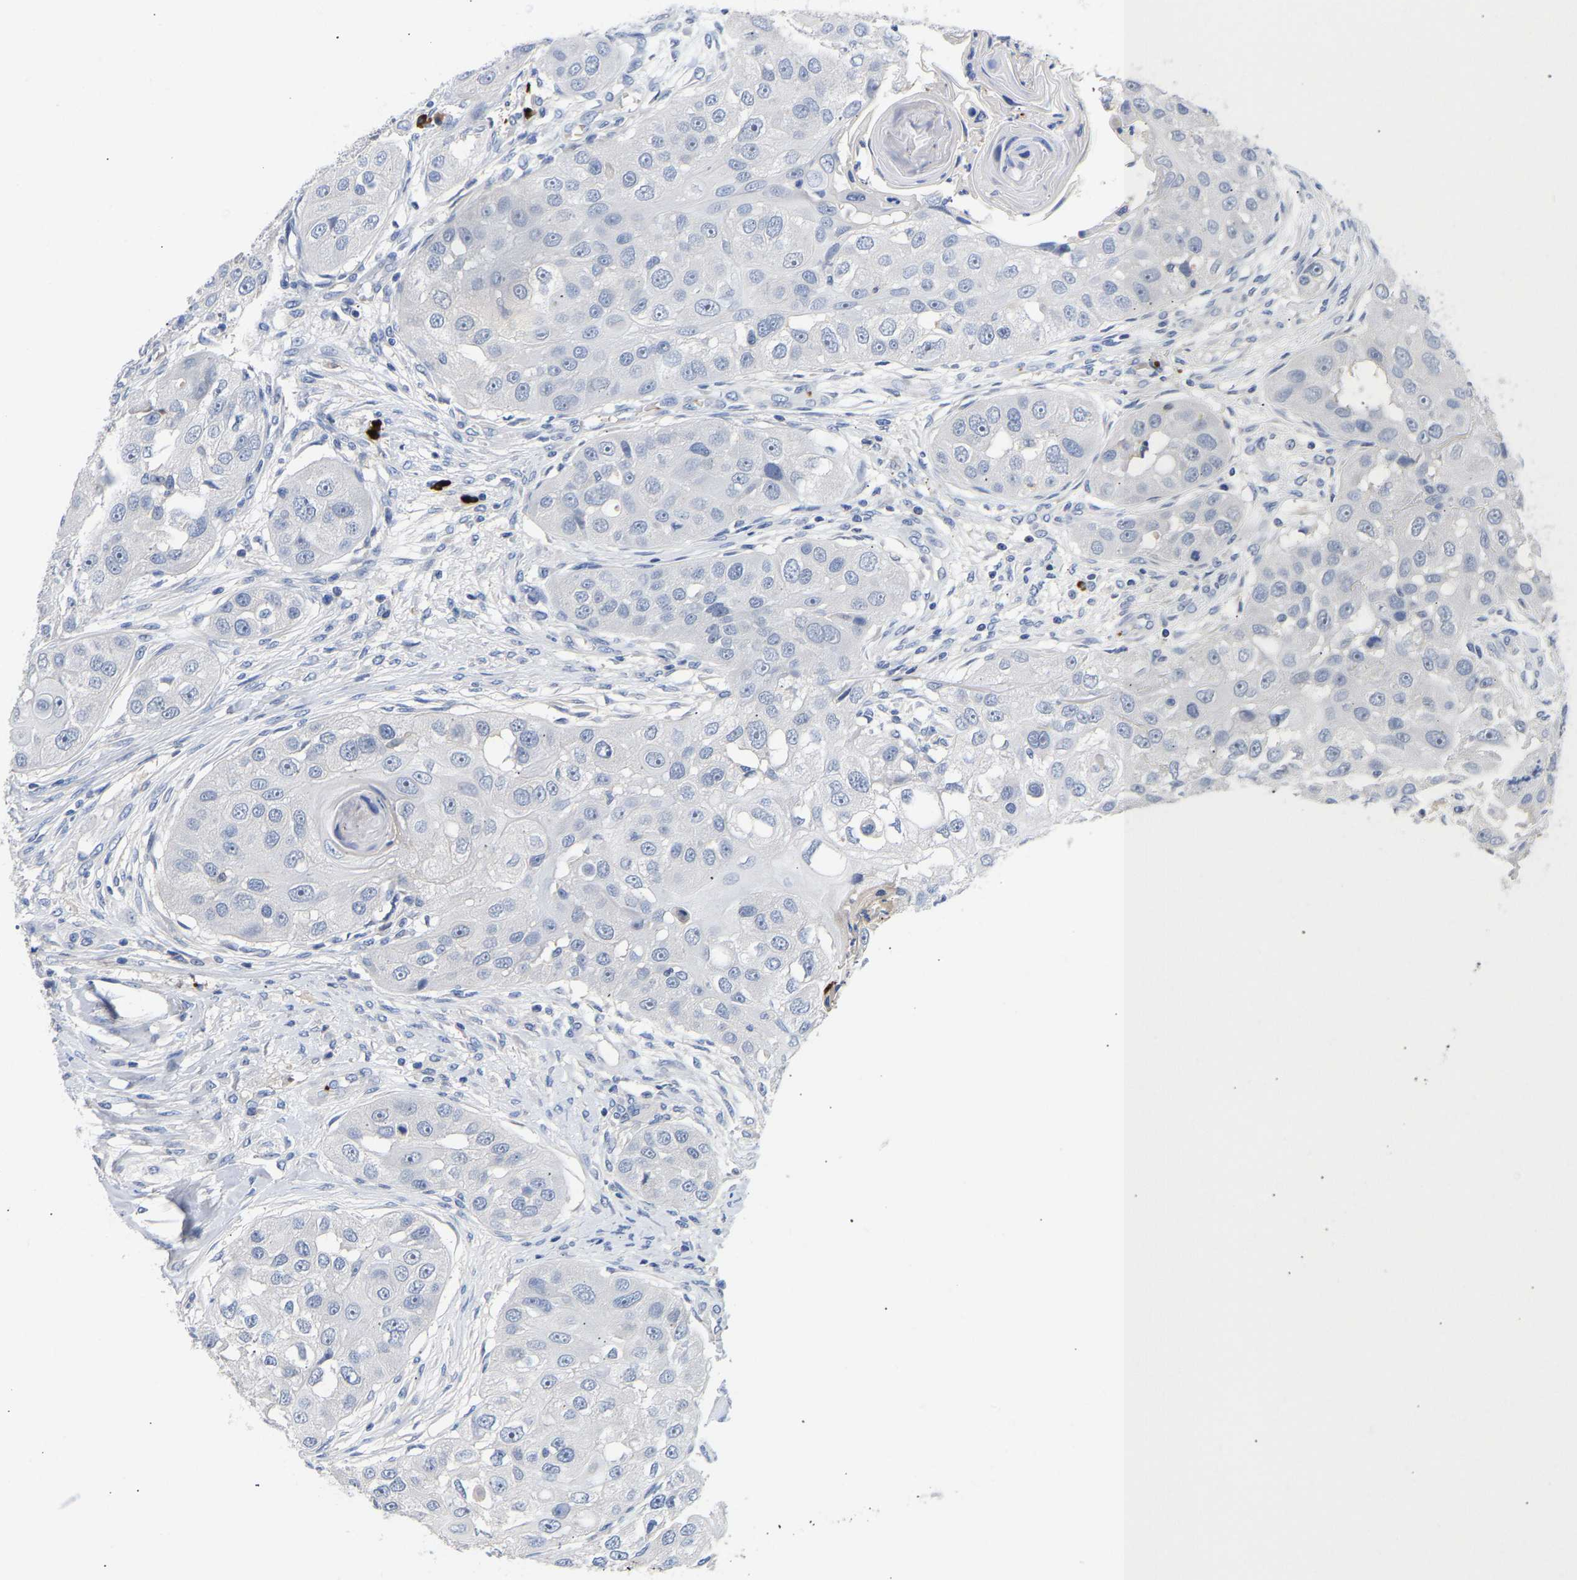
{"staining": {"intensity": "negative", "quantity": "none", "location": "none"}, "tissue": "head and neck cancer", "cell_type": "Tumor cells", "image_type": "cancer", "snomed": [{"axis": "morphology", "description": "Normal tissue, NOS"}, {"axis": "morphology", "description": "Squamous cell carcinoma, NOS"}, {"axis": "topography", "description": "Skeletal muscle"}, {"axis": "topography", "description": "Head-Neck"}], "caption": "DAB (3,3'-diaminobenzidine) immunohistochemical staining of head and neck squamous cell carcinoma exhibits no significant expression in tumor cells.", "gene": "FGF18", "patient": {"sex": "male", "age": 51}}